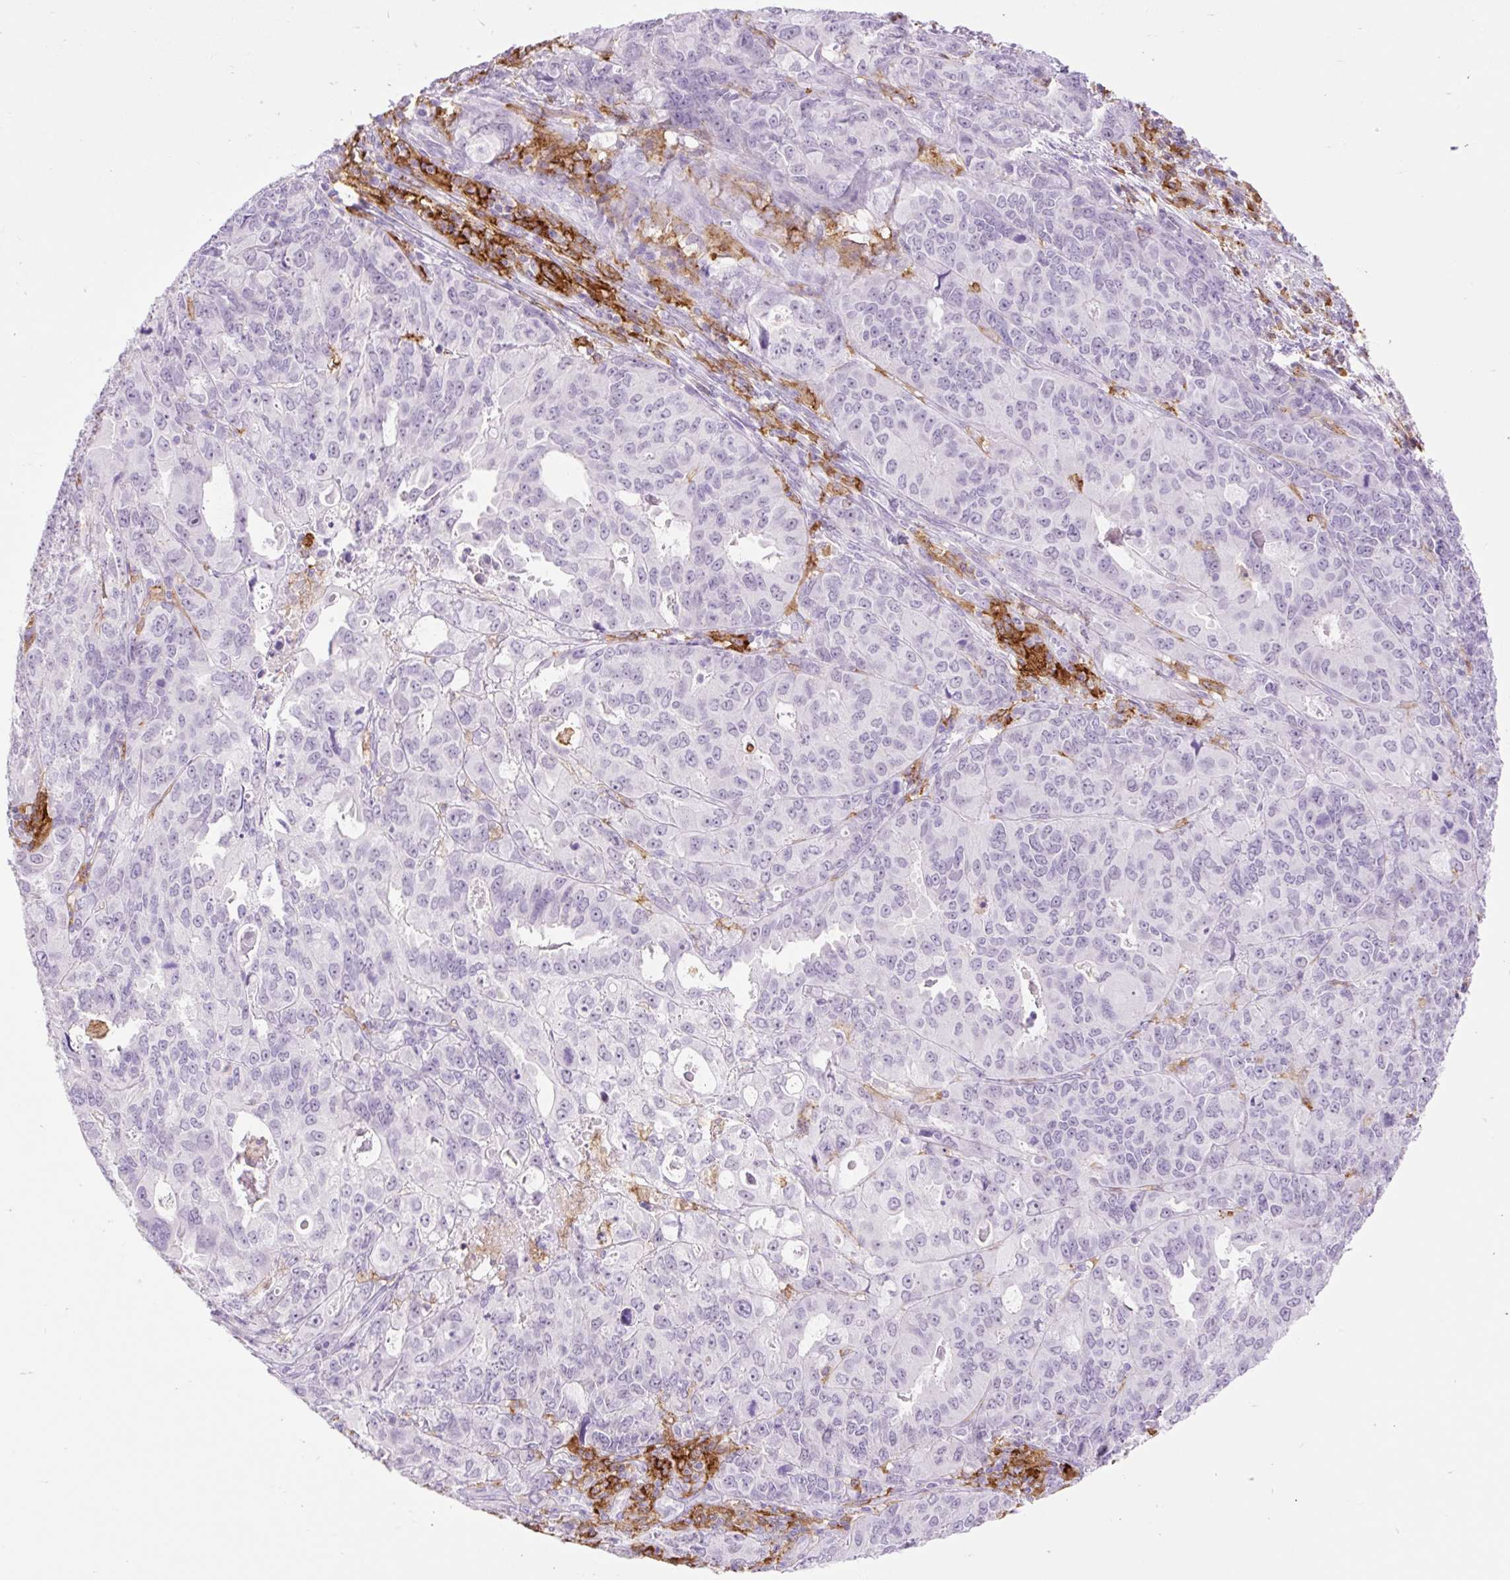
{"staining": {"intensity": "negative", "quantity": "none", "location": "none"}, "tissue": "endometrial cancer", "cell_type": "Tumor cells", "image_type": "cancer", "snomed": [{"axis": "morphology", "description": "Adenocarcinoma, NOS"}, {"axis": "topography", "description": "Uterus"}], "caption": "Adenocarcinoma (endometrial) stained for a protein using immunohistochemistry displays no positivity tumor cells.", "gene": "SIGLEC1", "patient": {"sex": "female", "age": 79}}